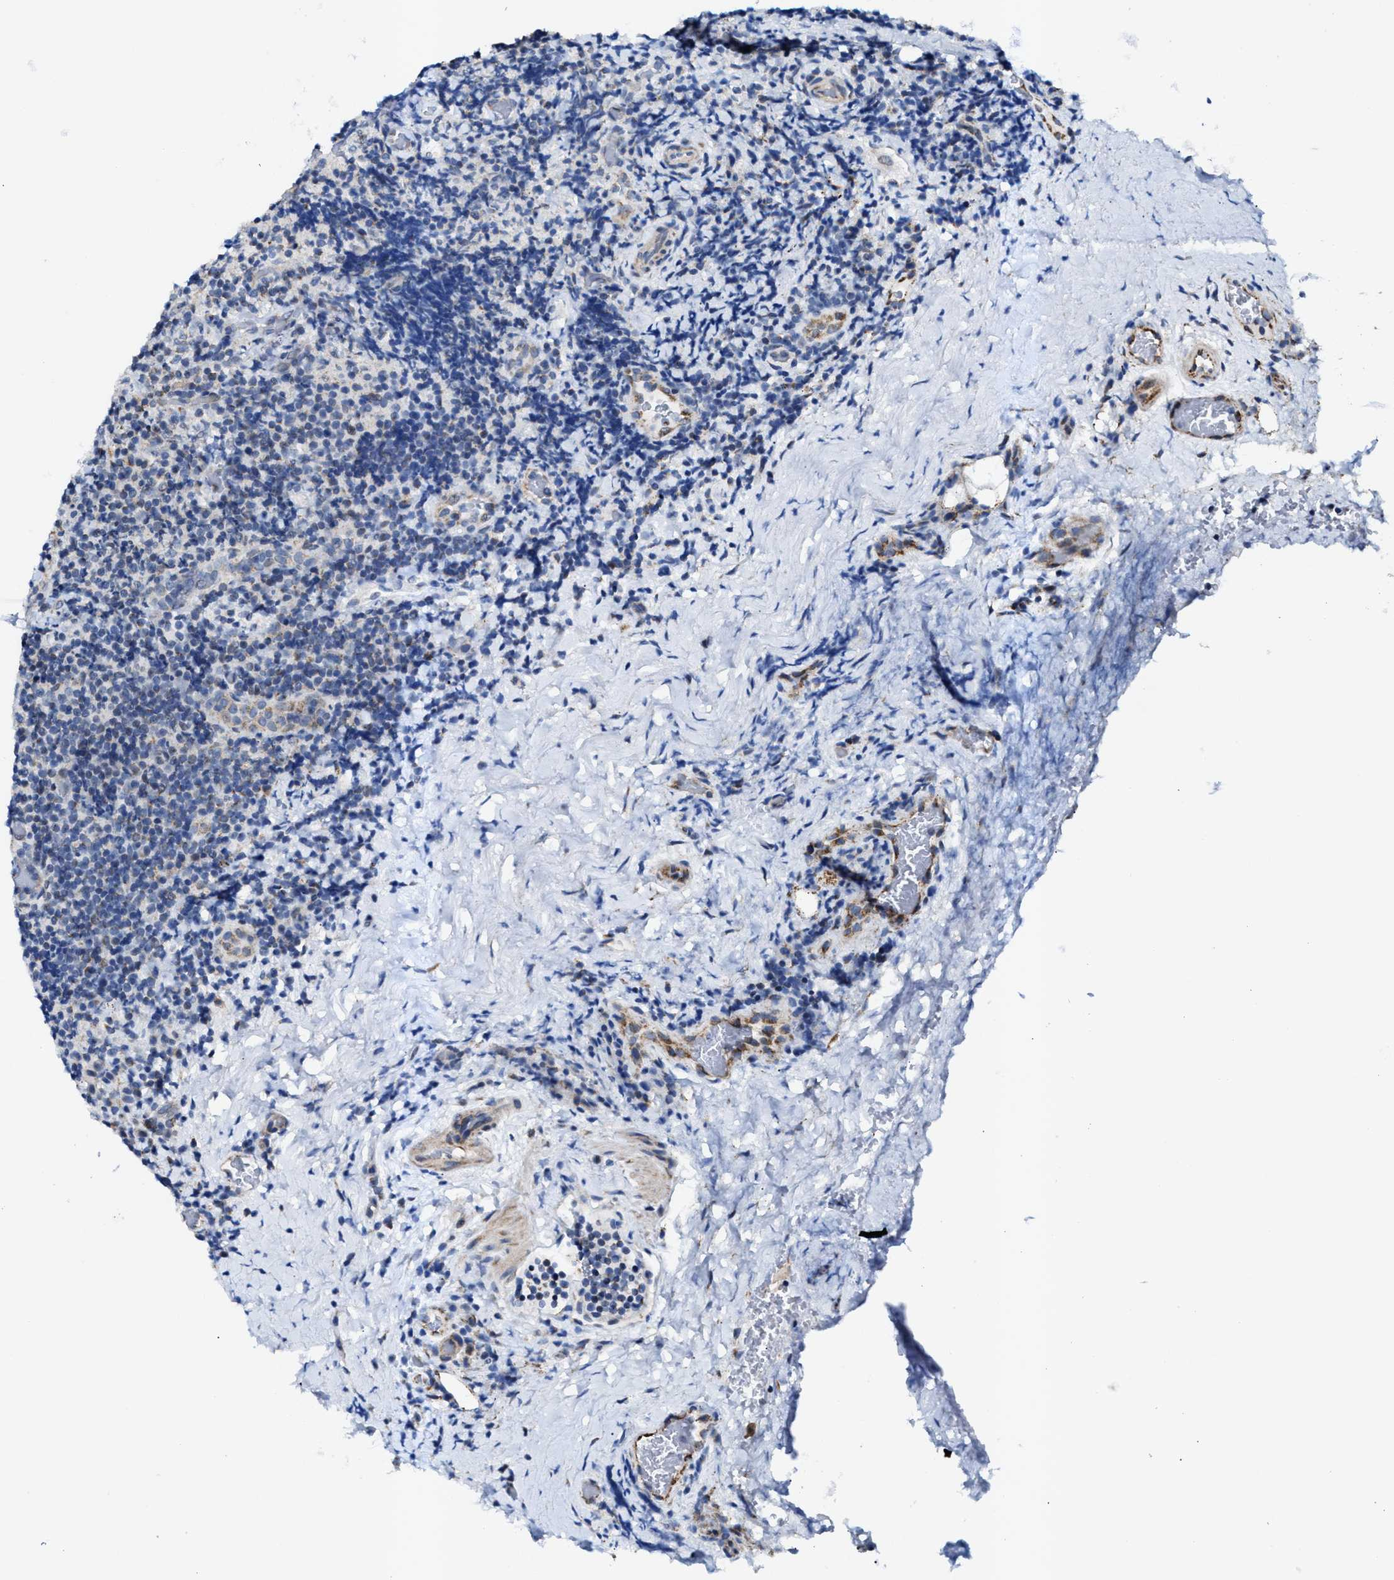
{"staining": {"intensity": "negative", "quantity": "none", "location": "none"}, "tissue": "lymphoma", "cell_type": "Tumor cells", "image_type": "cancer", "snomed": [{"axis": "morphology", "description": "Malignant lymphoma, non-Hodgkin's type, High grade"}, {"axis": "topography", "description": "Tonsil"}], "caption": "A high-resolution photomicrograph shows IHC staining of high-grade malignant lymphoma, non-Hodgkin's type, which reveals no significant expression in tumor cells. (DAB IHC, high magnification).", "gene": "JAG1", "patient": {"sex": "female", "age": 36}}